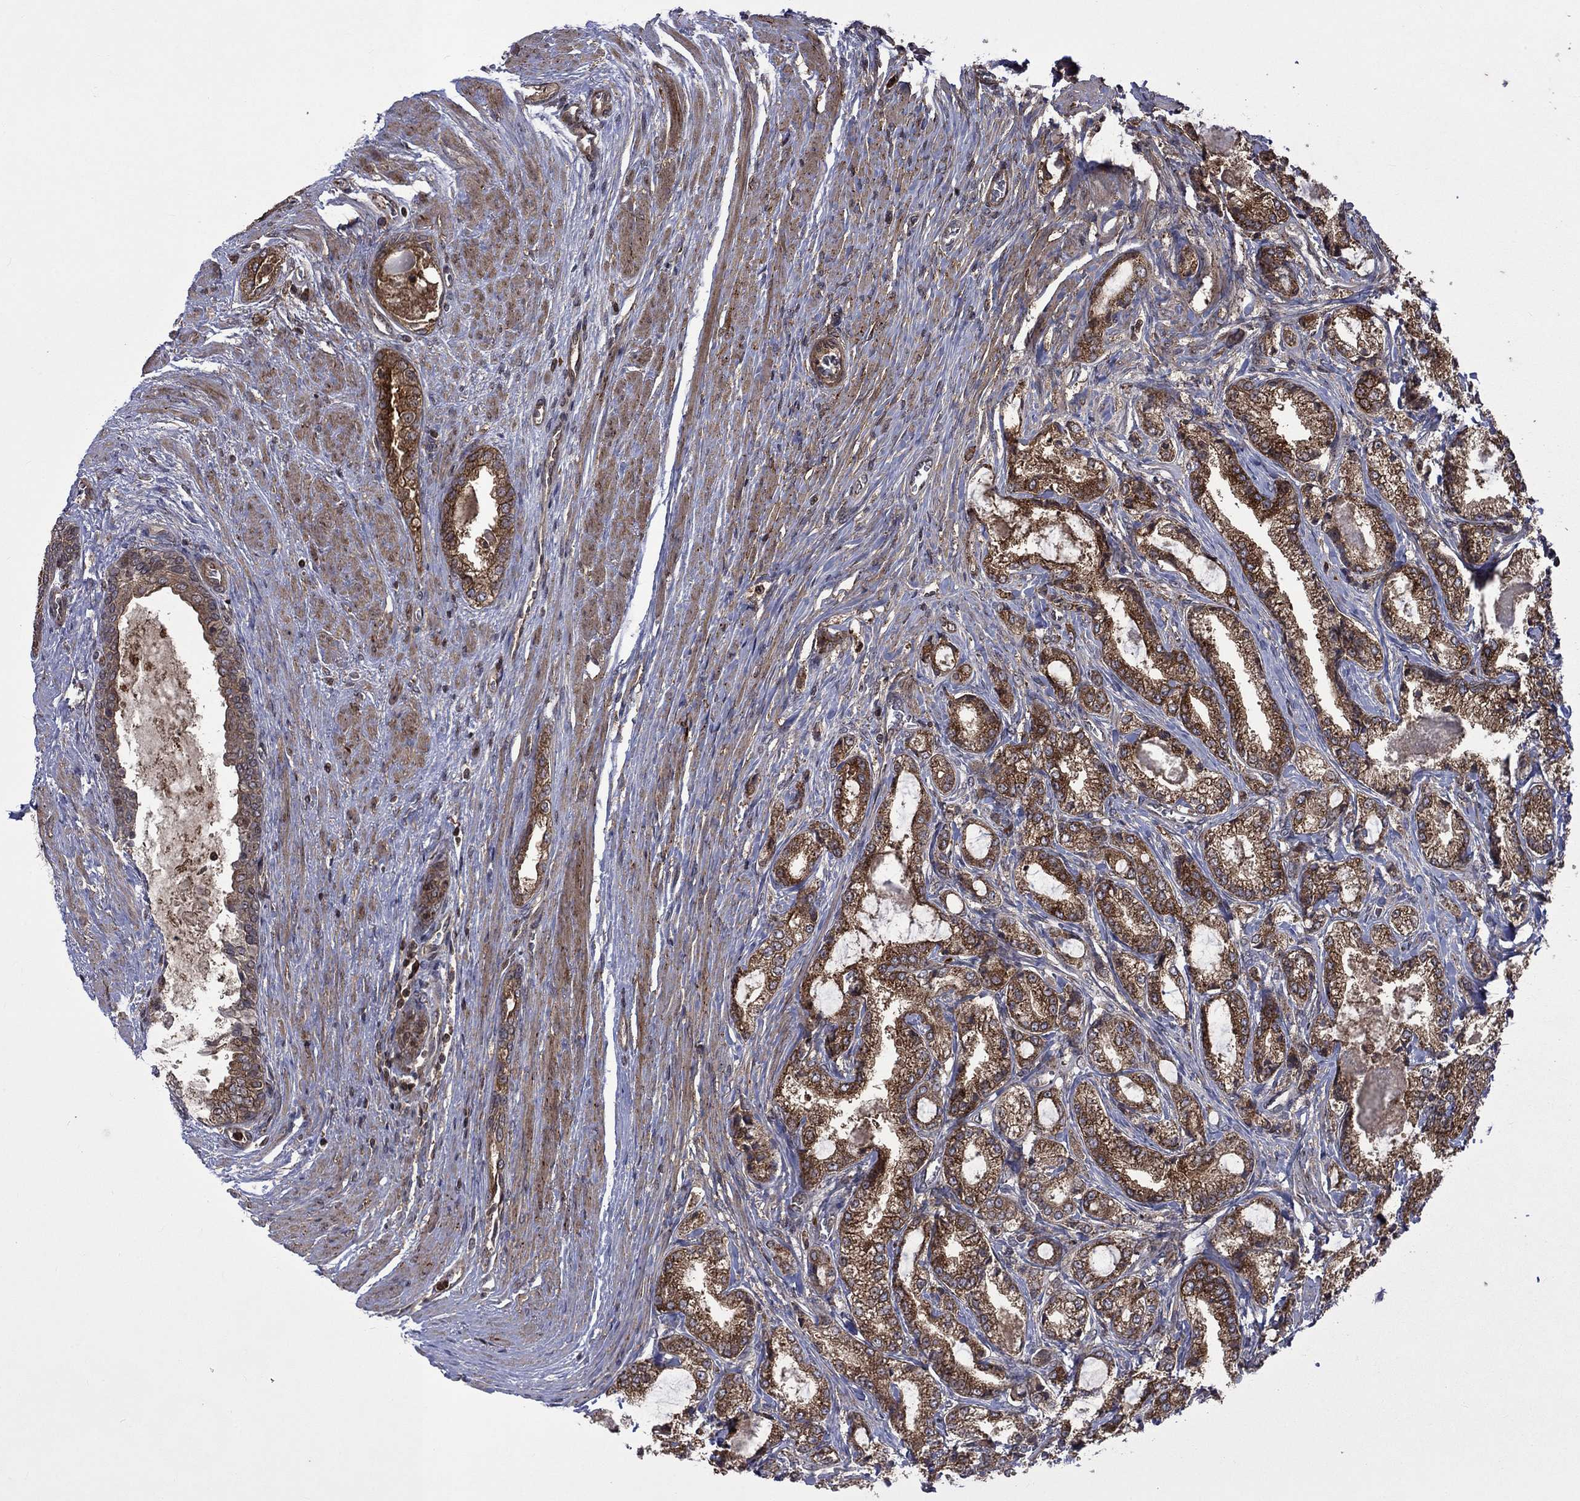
{"staining": {"intensity": "moderate", "quantity": ">75%", "location": "cytoplasmic/membranous"}, "tissue": "prostate cancer", "cell_type": "Tumor cells", "image_type": "cancer", "snomed": [{"axis": "morphology", "description": "Adenocarcinoma, NOS"}, {"axis": "topography", "description": "Prostate and seminal vesicle, NOS"}, {"axis": "topography", "description": "Prostate"}], "caption": "Prostate cancer (adenocarcinoma) was stained to show a protein in brown. There is medium levels of moderate cytoplasmic/membranous staining in approximately >75% of tumor cells.", "gene": "TMEM33", "patient": {"sex": "male", "age": 62}}